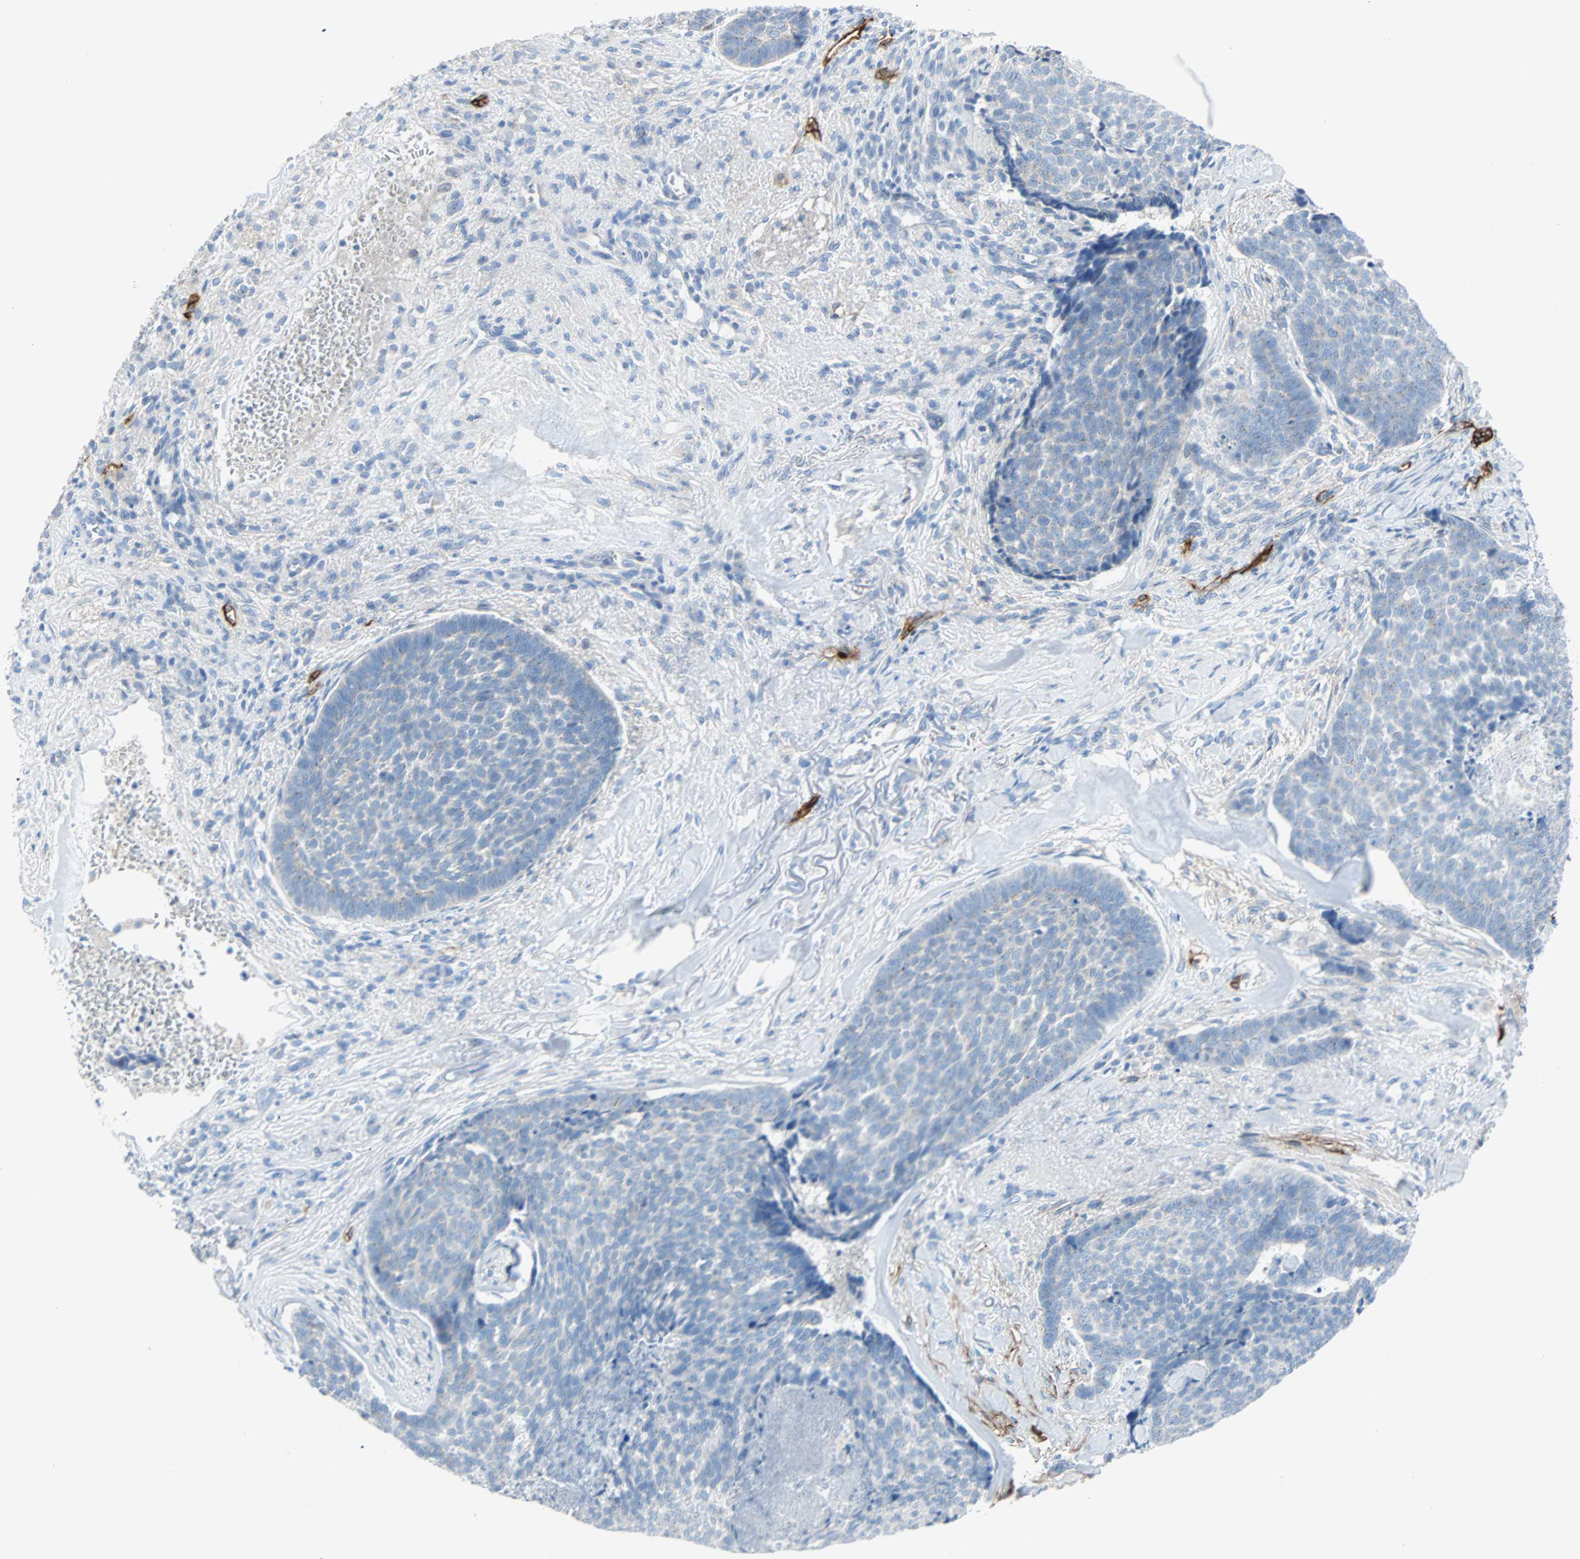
{"staining": {"intensity": "weak", "quantity": "<25%", "location": "cytoplasmic/membranous"}, "tissue": "skin cancer", "cell_type": "Tumor cells", "image_type": "cancer", "snomed": [{"axis": "morphology", "description": "Basal cell carcinoma"}, {"axis": "topography", "description": "Skin"}], "caption": "DAB immunohistochemical staining of human basal cell carcinoma (skin) displays no significant staining in tumor cells. (DAB IHC with hematoxylin counter stain).", "gene": "PDPN", "patient": {"sex": "male", "age": 84}}